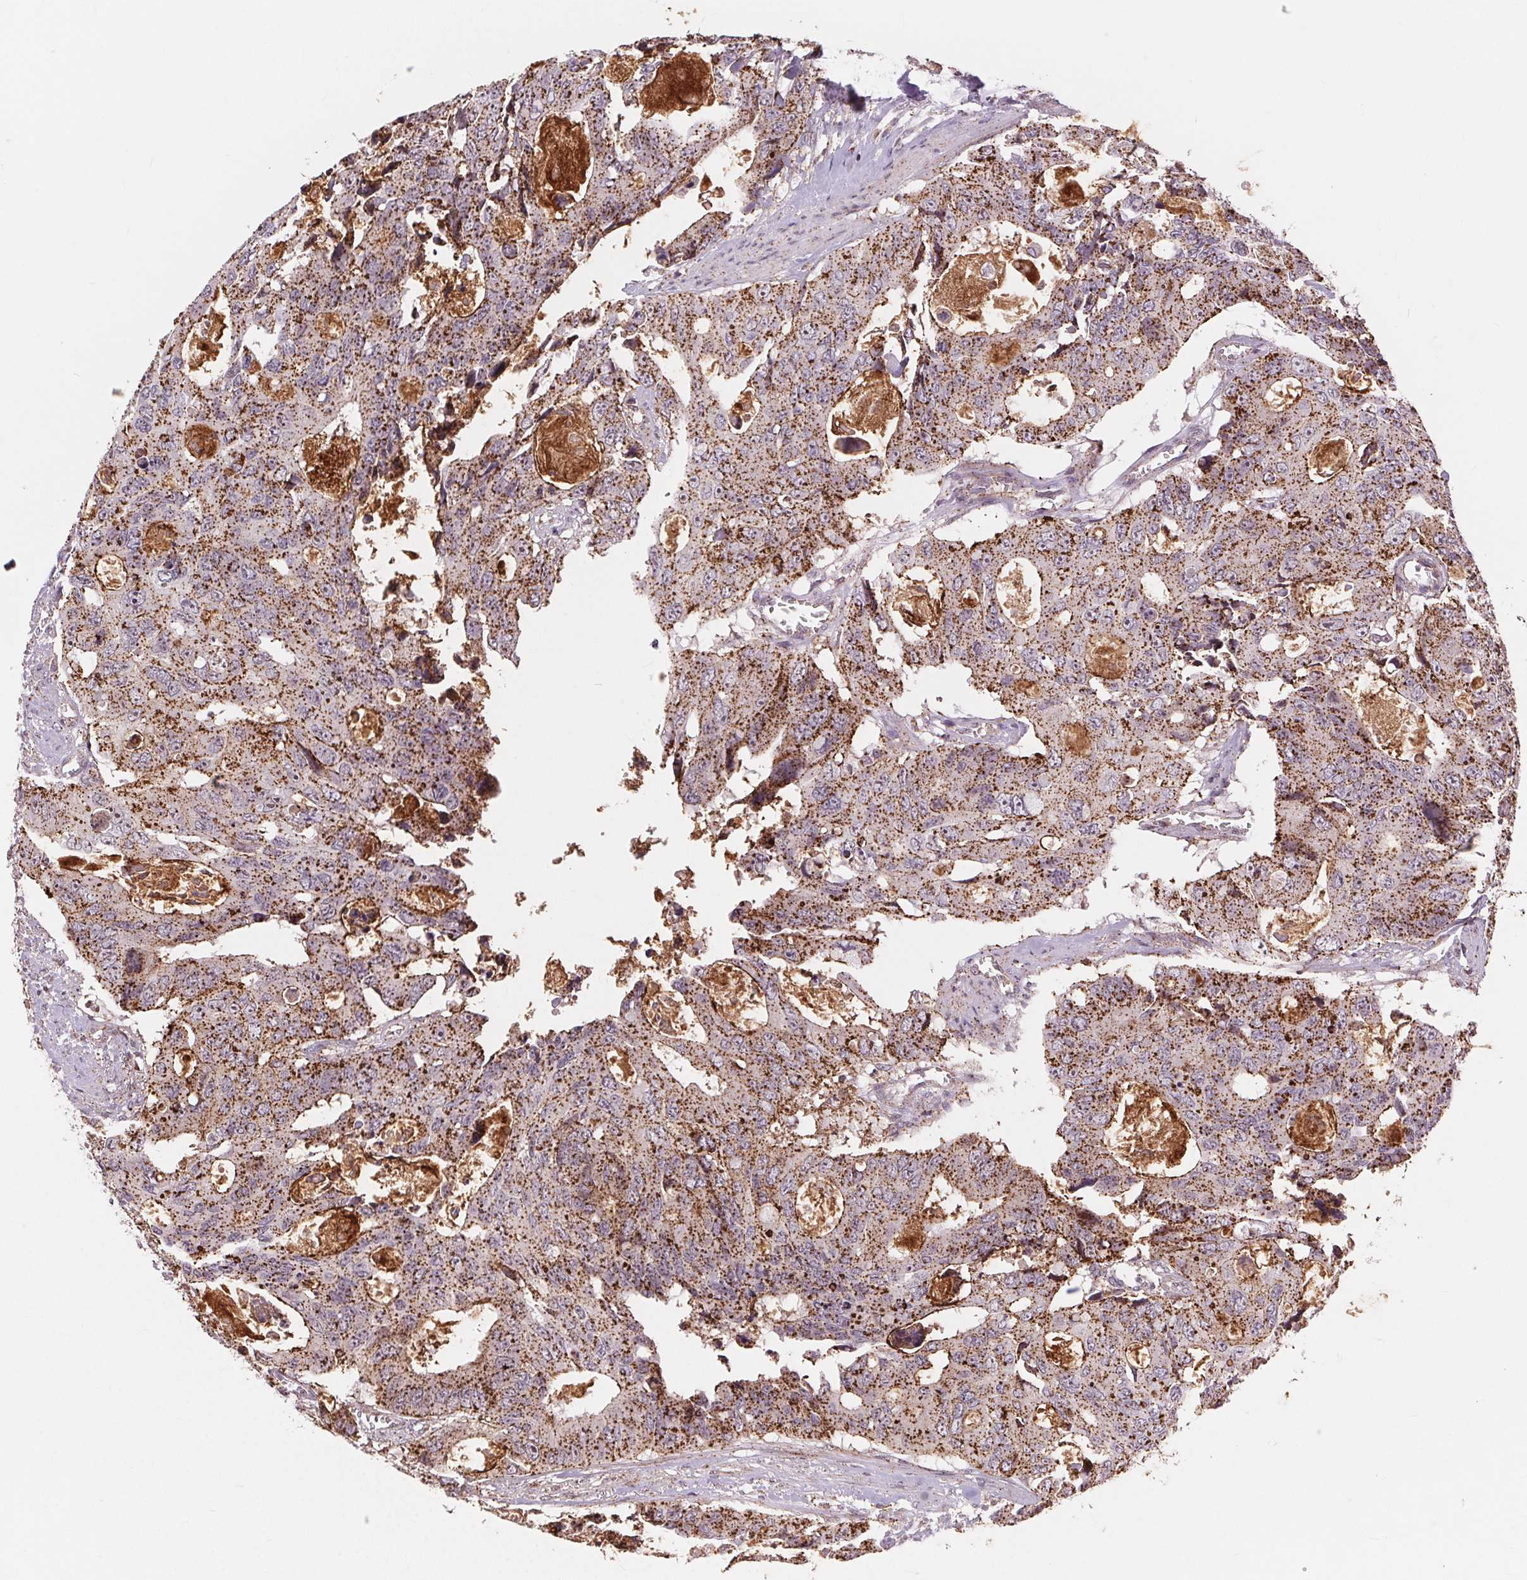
{"staining": {"intensity": "strong", "quantity": ">75%", "location": "cytoplasmic/membranous"}, "tissue": "colorectal cancer", "cell_type": "Tumor cells", "image_type": "cancer", "snomed": [{"axis": "morphology", "description": "Adenocarcinoma, NOS"}, {"axis": "topography", "description": "Rectum"}], "caption": "Colorectal adenocarcinoma stained for a protein (brown) shows strong cytoplasmic/membranous positive expression in approximately >75% of tumor cells.", "gene": "CHMP4B", "patient": {"sex": "male", "age": 76}}